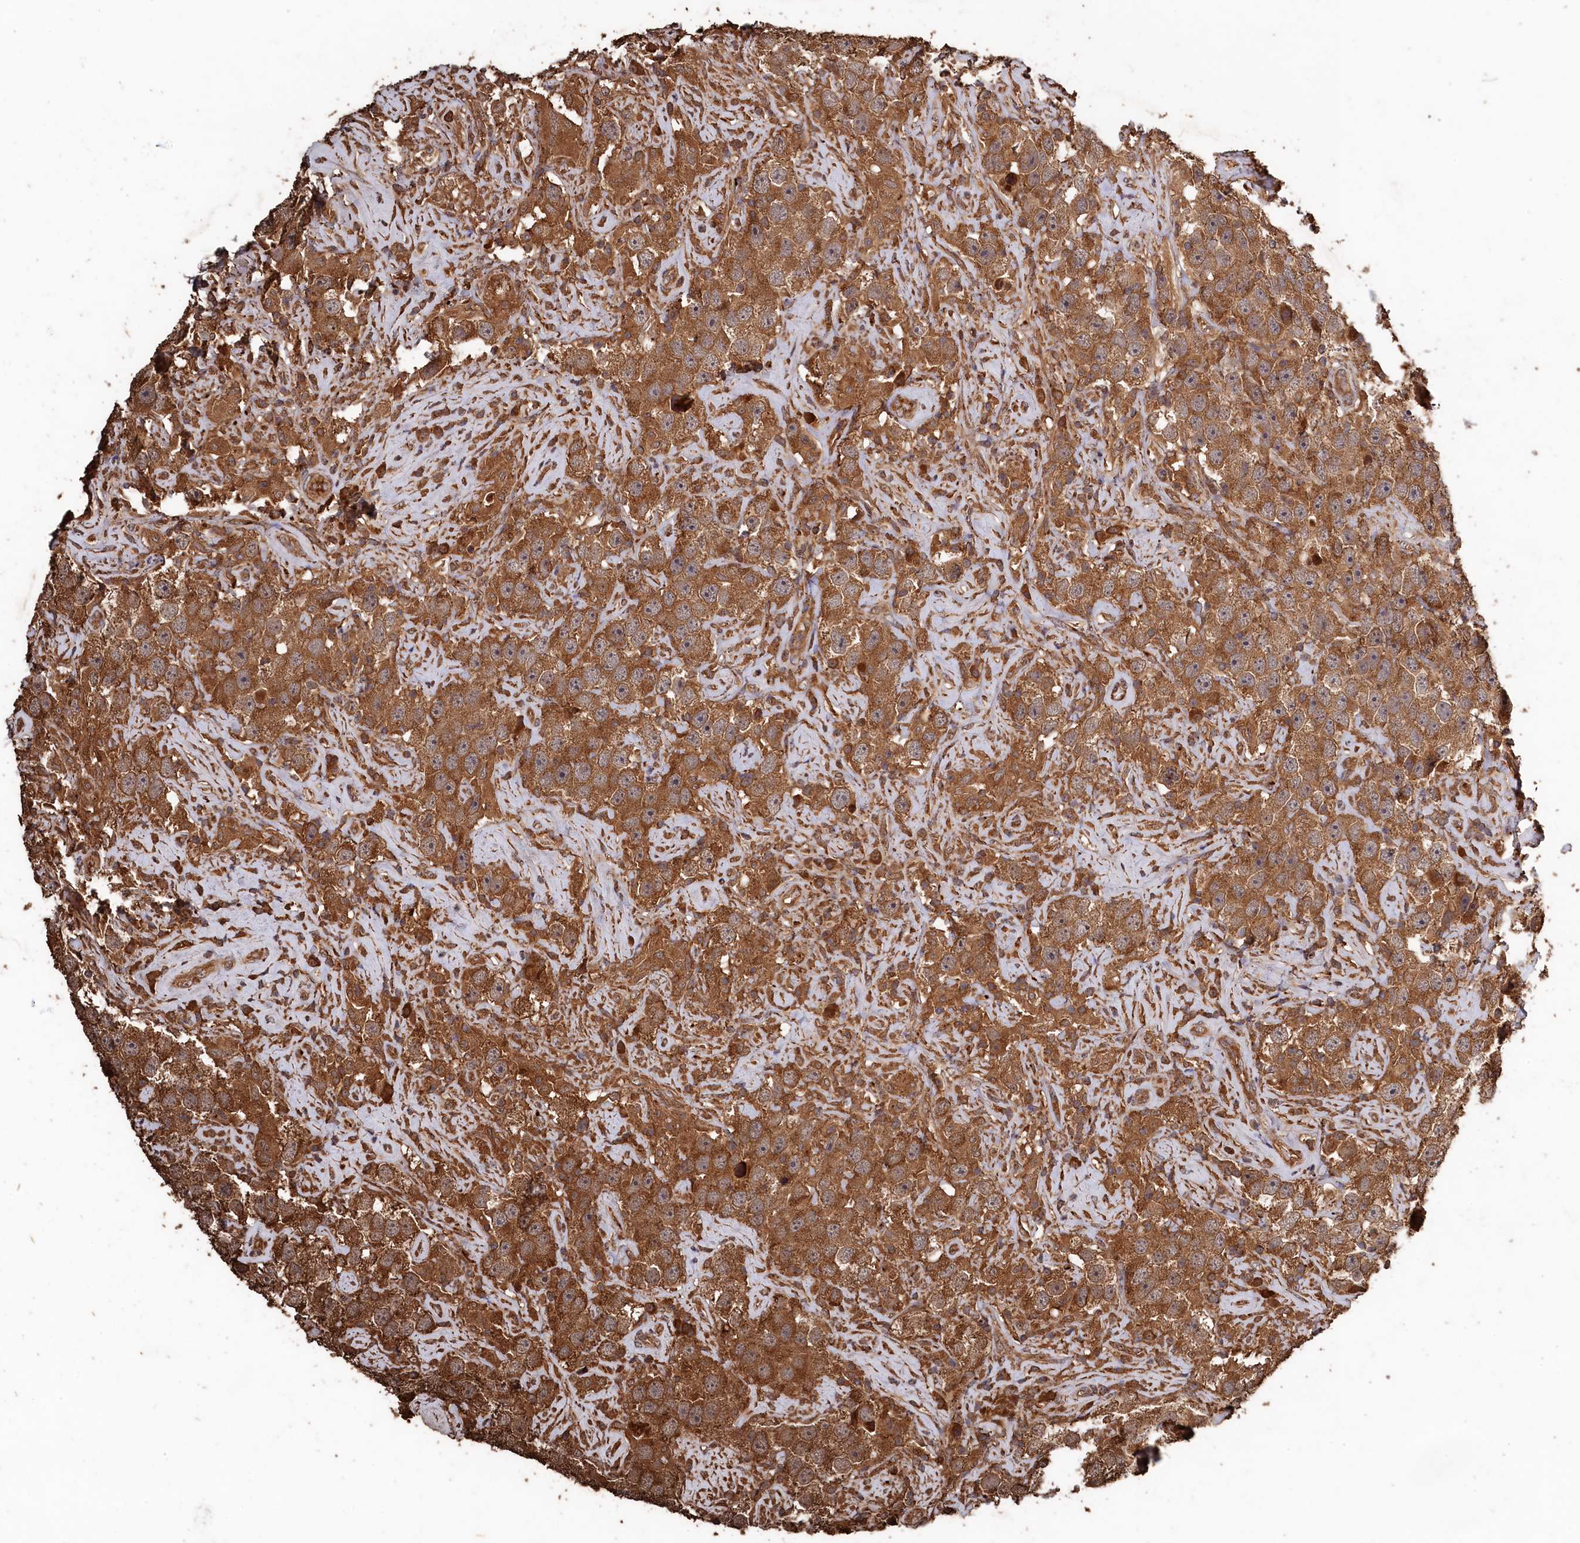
{"staining": {"intensity": "moderate", "quantity": ">75%", "location": "cytoplasmic/membranous"}, "tissue": "testis cancer", "cell_type": "Tumor cells", "image_type": "cancer", "snomed": [{"axis": "morphology", "description": "Seminoma, NOS"}, {"axis": "topography", "description": "Testis"}], "caption": "Immunohistochemistry (IHC) histopathology image of neoplastic tissue: human testis seminoma stained using immunohistochemistry (IHC) reveals medium levels of moderate protein expression localized specifically in the cytoplasmic/membranous of tumor cells, appearing as a cytoplasmic/membranous brown color.", "gene": "SNX33", "patient": {"sex": "male", "age": 49}}